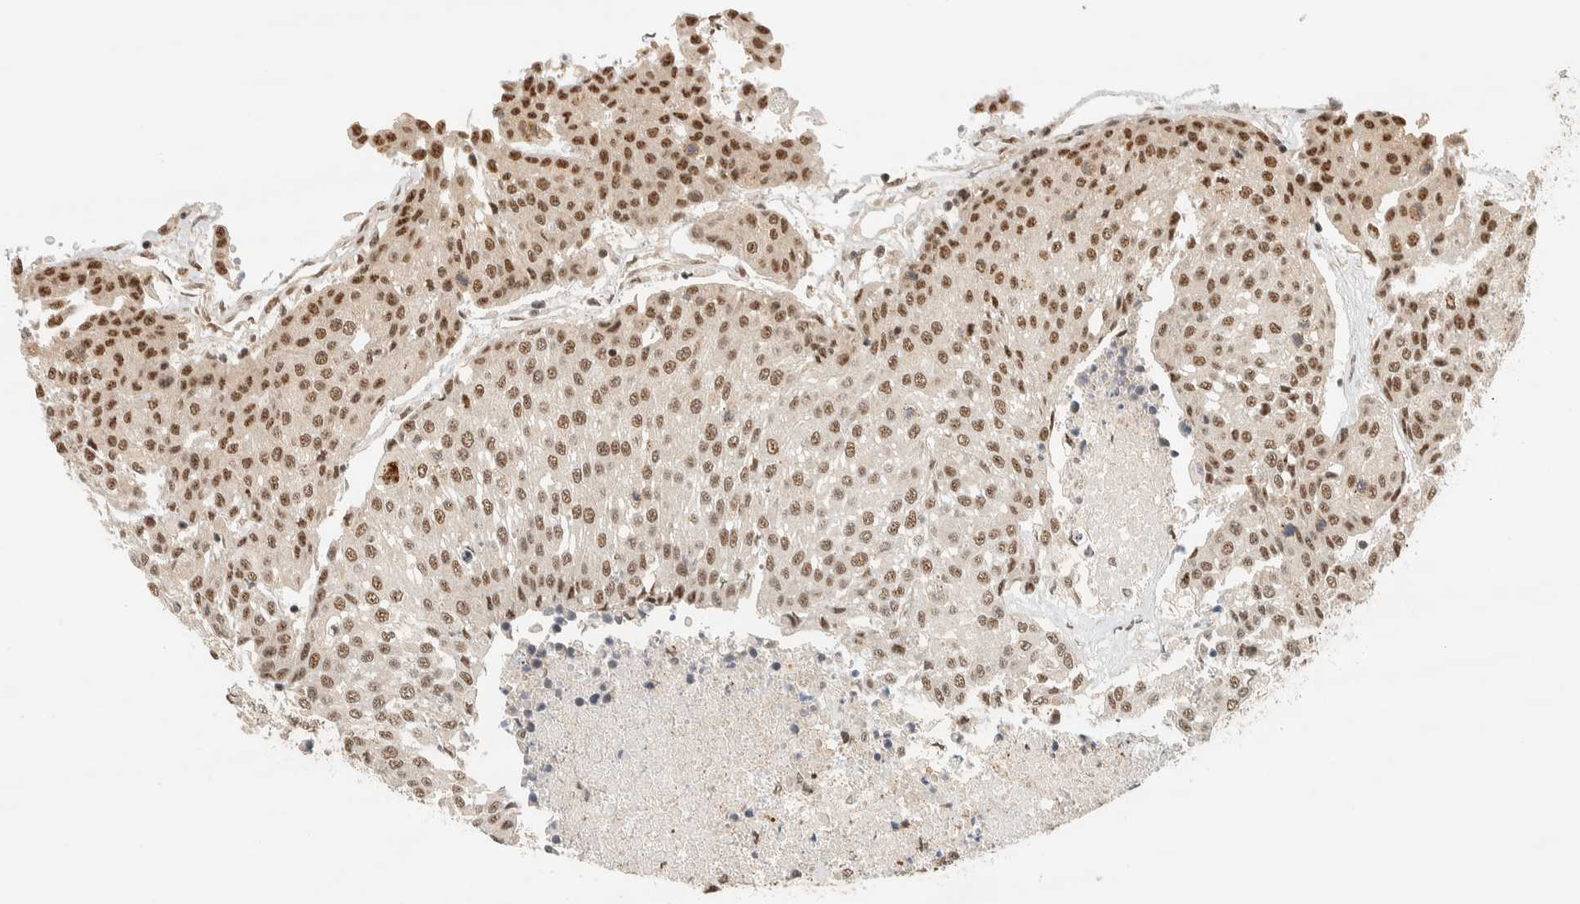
{"staining": {"intensity": "moderate", "quantity": ">75%", "location": "nuclear"}, "tissue": "urothelial cancer", "cell_type": "Tumor cells", "image_type": "cancer", "snomed": [{"axis": "morphology", "description": "Urothelial carcinoma, High grade"}, {"axis": "topography", "description": "Urinary bladder"}], "caption": "Approximately >75% of tumor cells in human urothelial cancer demonstrate moderate nuclear protein expression as visualized by brown immunohistochemical staining.", "gene": "SIK1", "patient": {"sex": "female", "age": 85}}